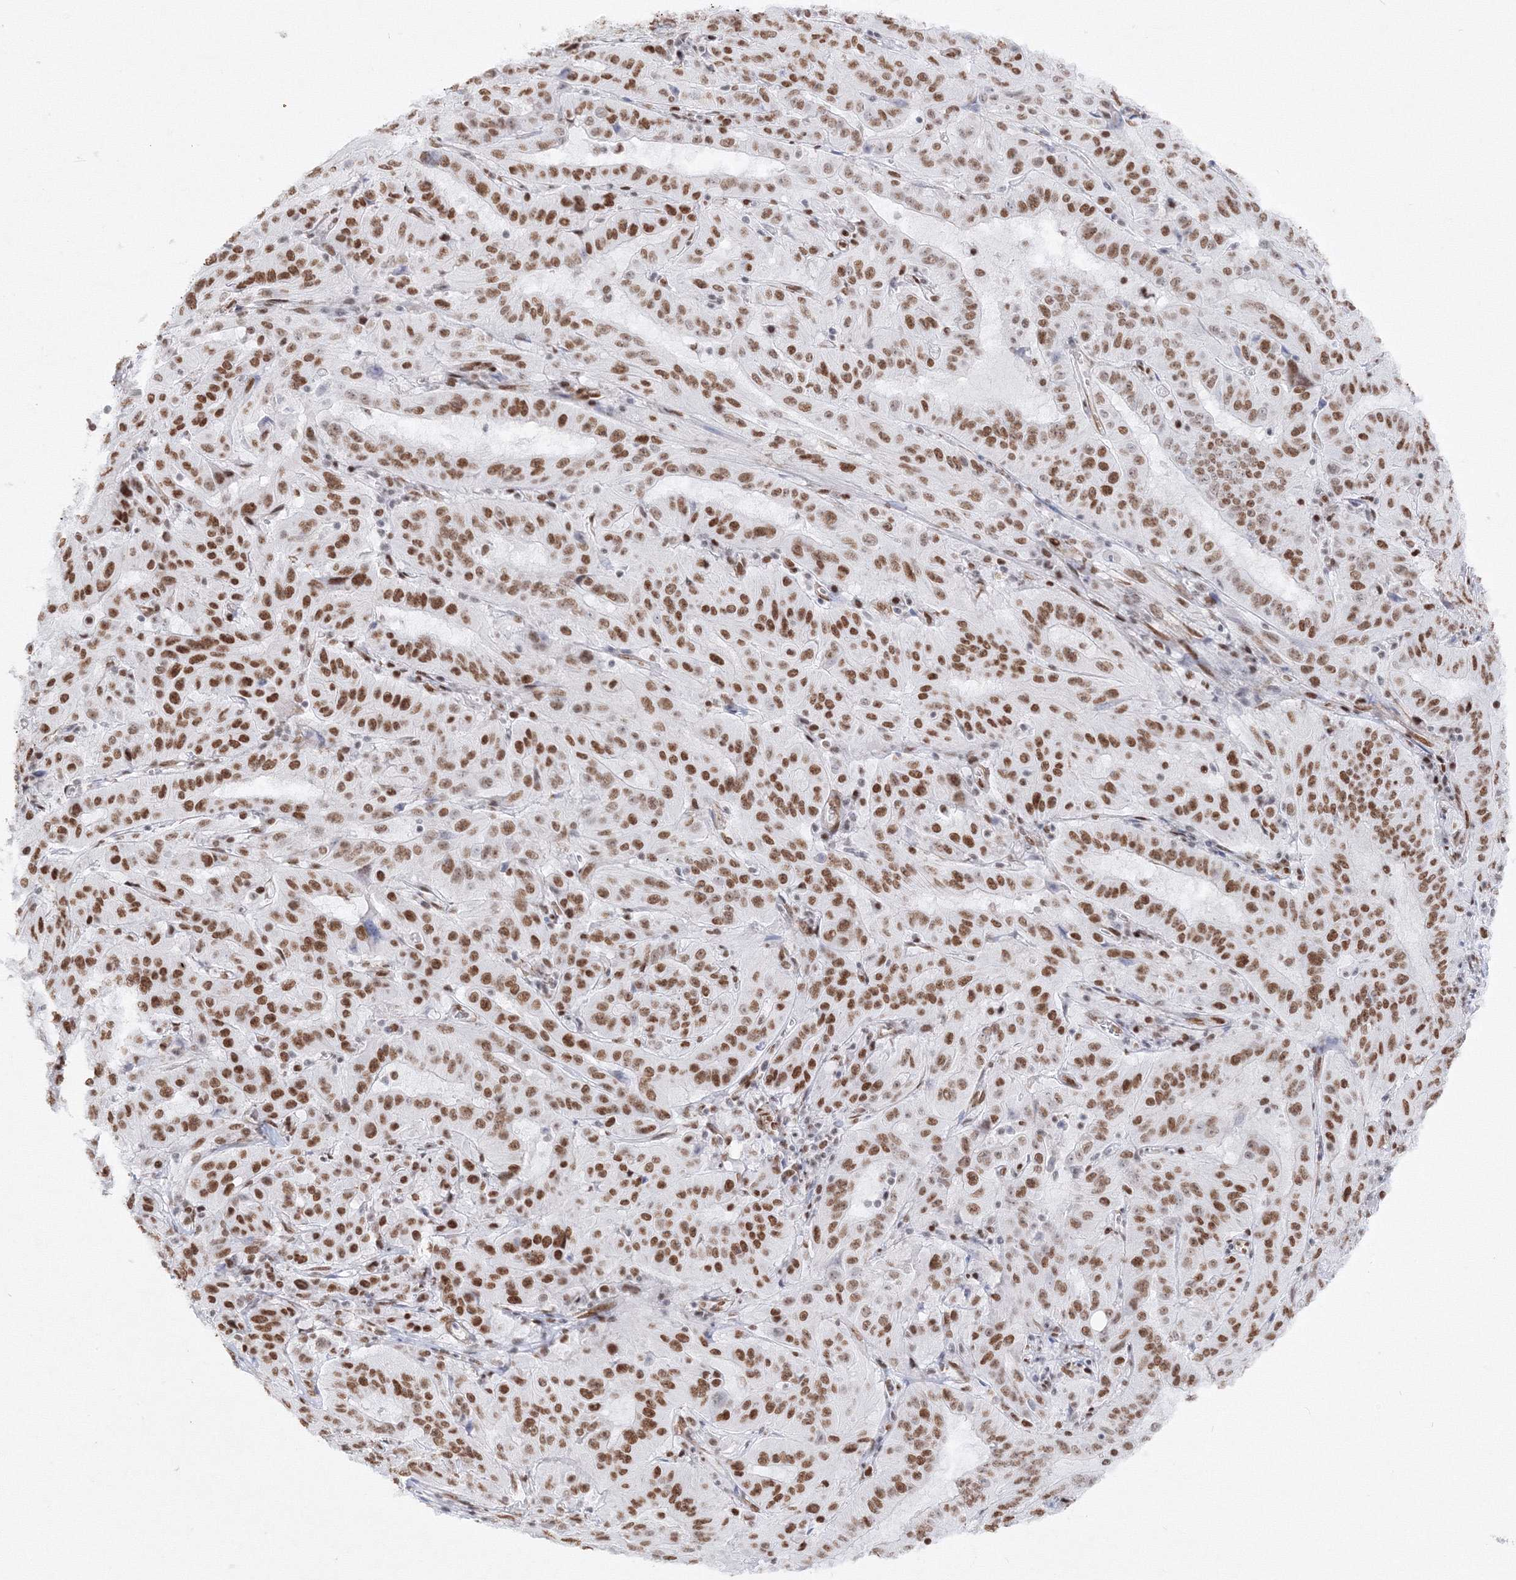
{"staining": {"intensity": "moderate", "quantity": ">75%", "location": "nuclear"}, "tissue": "pancreatic cancer", "cell_type": "Tumor cells", "image_type": "cancer", "snomed": [{"axis": "morphology", "description": "Adenocarcinoma, NOS"}, {"axis": "topography", "description": "Pancreas"}], "caption": "Pancreatic cancer was stained to show a protein in brown. There is medium levels of moderate nuclear expression in approximately >75% of tumor cells.", "gene": "ZNF638", "patient": {"sex": "male", "age": 63}}